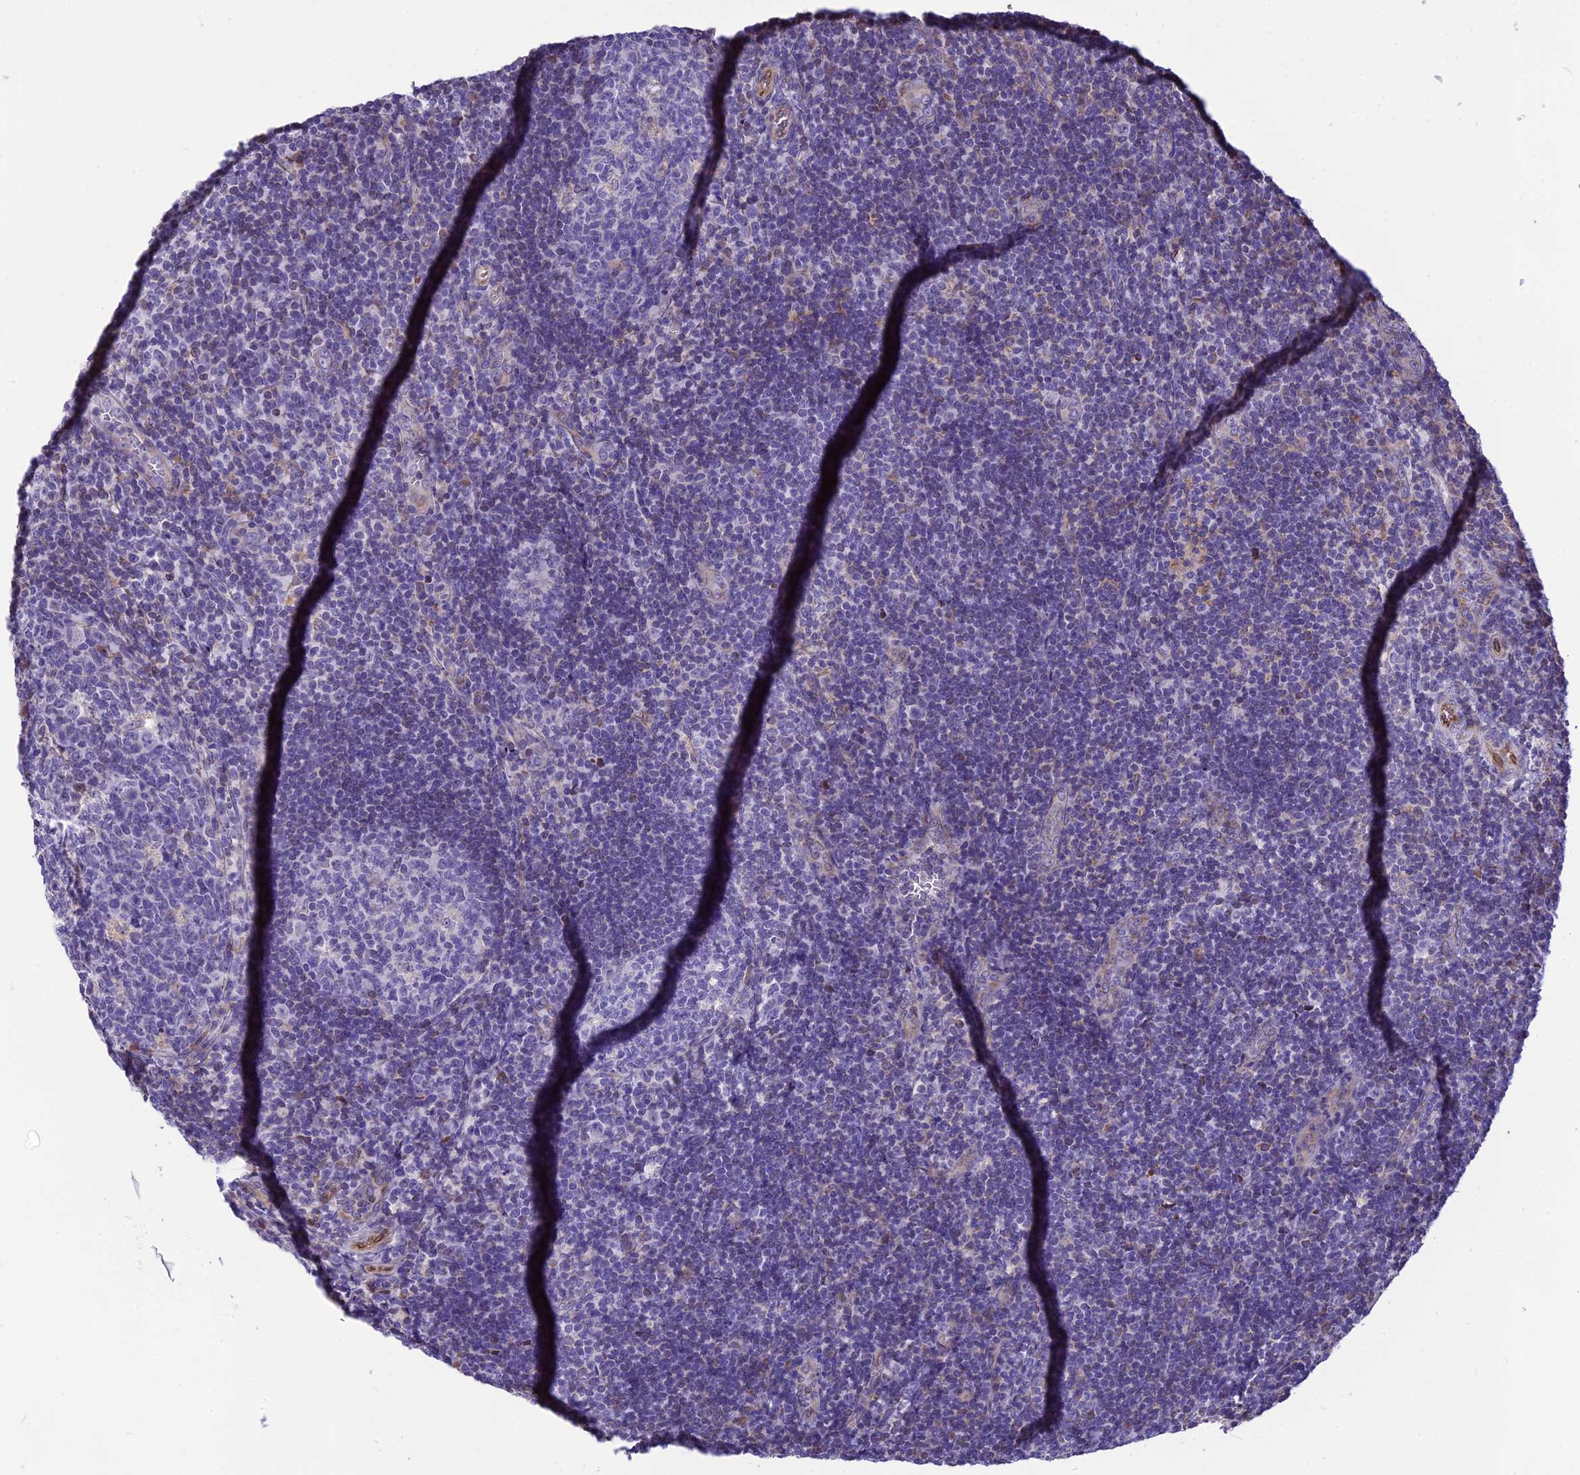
{"staining": {"intensity": "negative", "quantity": "none", "location": "none"}, "tissue": "tonsil", "cell_type": "Germinal center cells", "image_type": "normal", "snomed": [{"axis": "morphology", "description": "Normal tissue, NOS"}, {"axis": "topography", "description": "Tonsil"}], "caption": "High power microscopy photomicrograph of an immunohistochemistry micrograph of benign tonsil, revealing no significant expression in germinal center cells.", "gene": "DOC2B", "patient": {"sex": "male", "age": 17}}